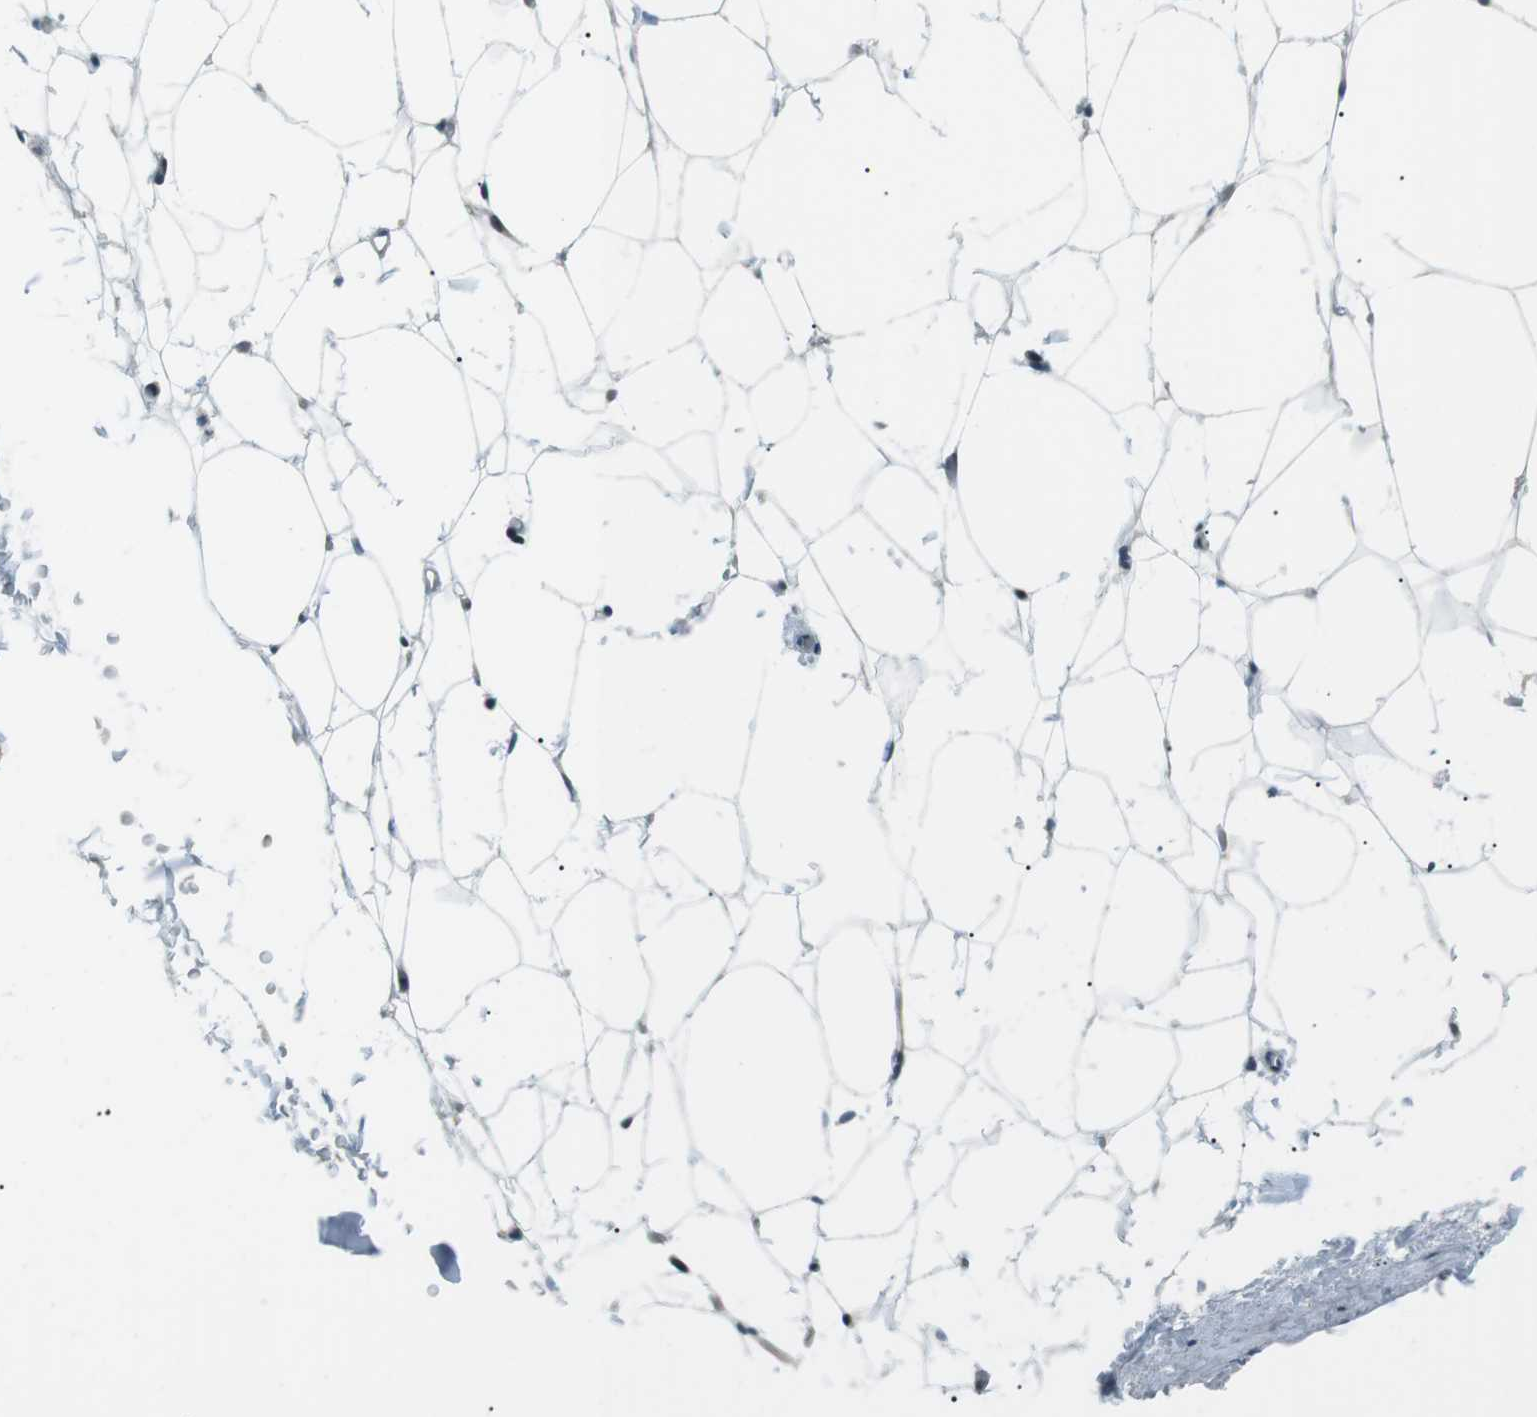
{"staining": {"intensity": "weak", "quantity": "25%-75%", "location": "nuclear"}, "tissue": "adipose tissue", "cell_type": "Adipocytes", "image_type": "normal", "snomed": [{"axis": "morphology", "description": "Normal tissue, NOS"}, {"axis": "topography", "description": "Breast"}, {"axis": "topography", "description": "Soft tissue"}], "caption": "An image of adipose tissue stained for a protein exhibits weak nuclear brown staining in adipocytes. (brown staining indicates protein expression, while blue staining denotes nuclei).", "gene": "PJA1", "patient": {"sex": "female", "age": 75}}